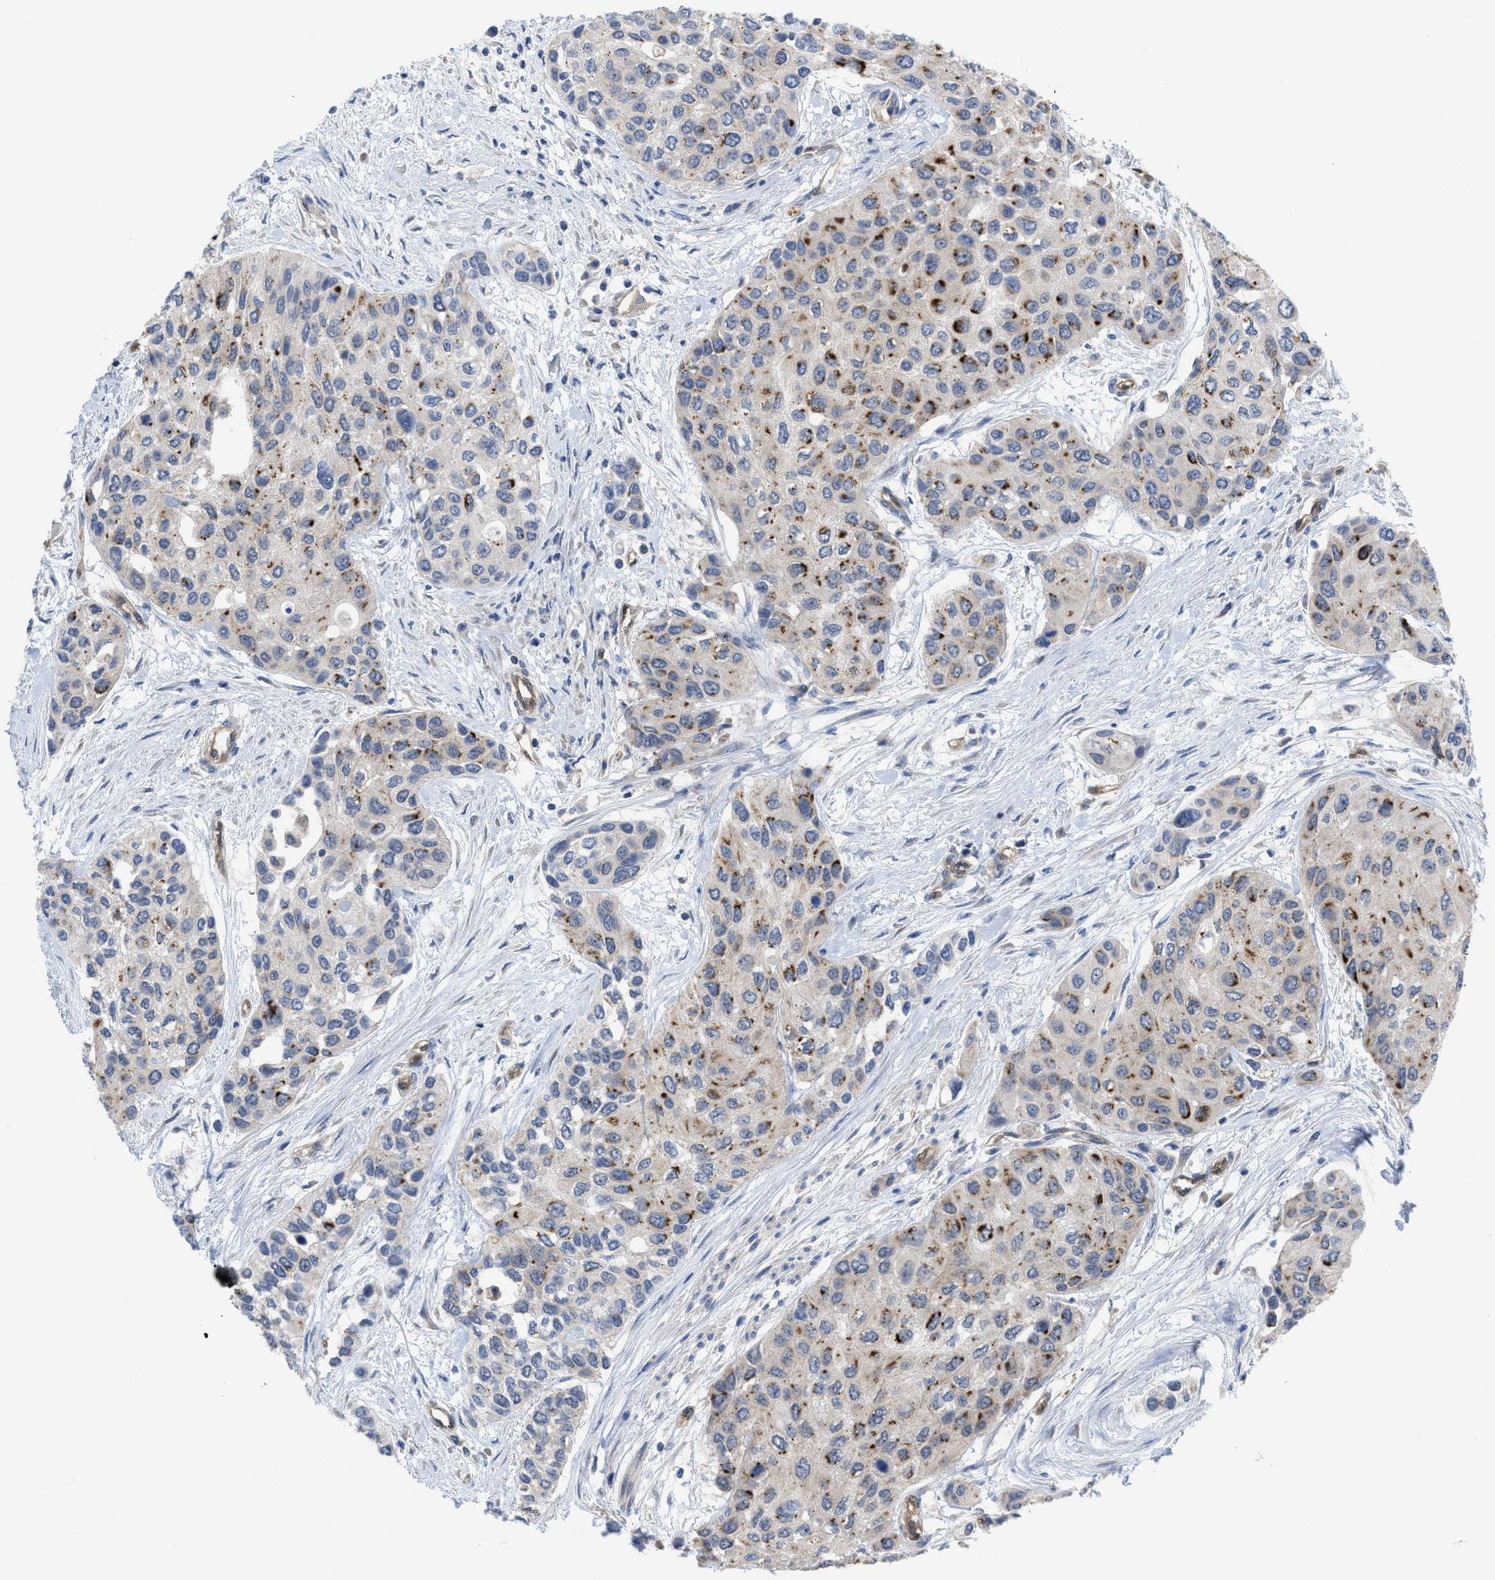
{"staining": {"intensity": "moderate", "quantity": "<25%", "location": "cytoplasmic/membranous"}, "tissue": "urothelial cancer", "cell_type": "Tumor cells", "image_type": "cancer", "snomed": [{"axis": "morphology", "description": "Urothelial carcinoma, High grade"}, {"axis": "topography", "description": "Urinary bladder"}], "caption": "Immunohistochemical staining of human high-grade urothelial carcinoma reveals moderate cytoplasmic/membranous protein expression in approximately <25% of tumor cells.", "gene": "LDAF1", "patient": {"sex": "female", "age": 56}}